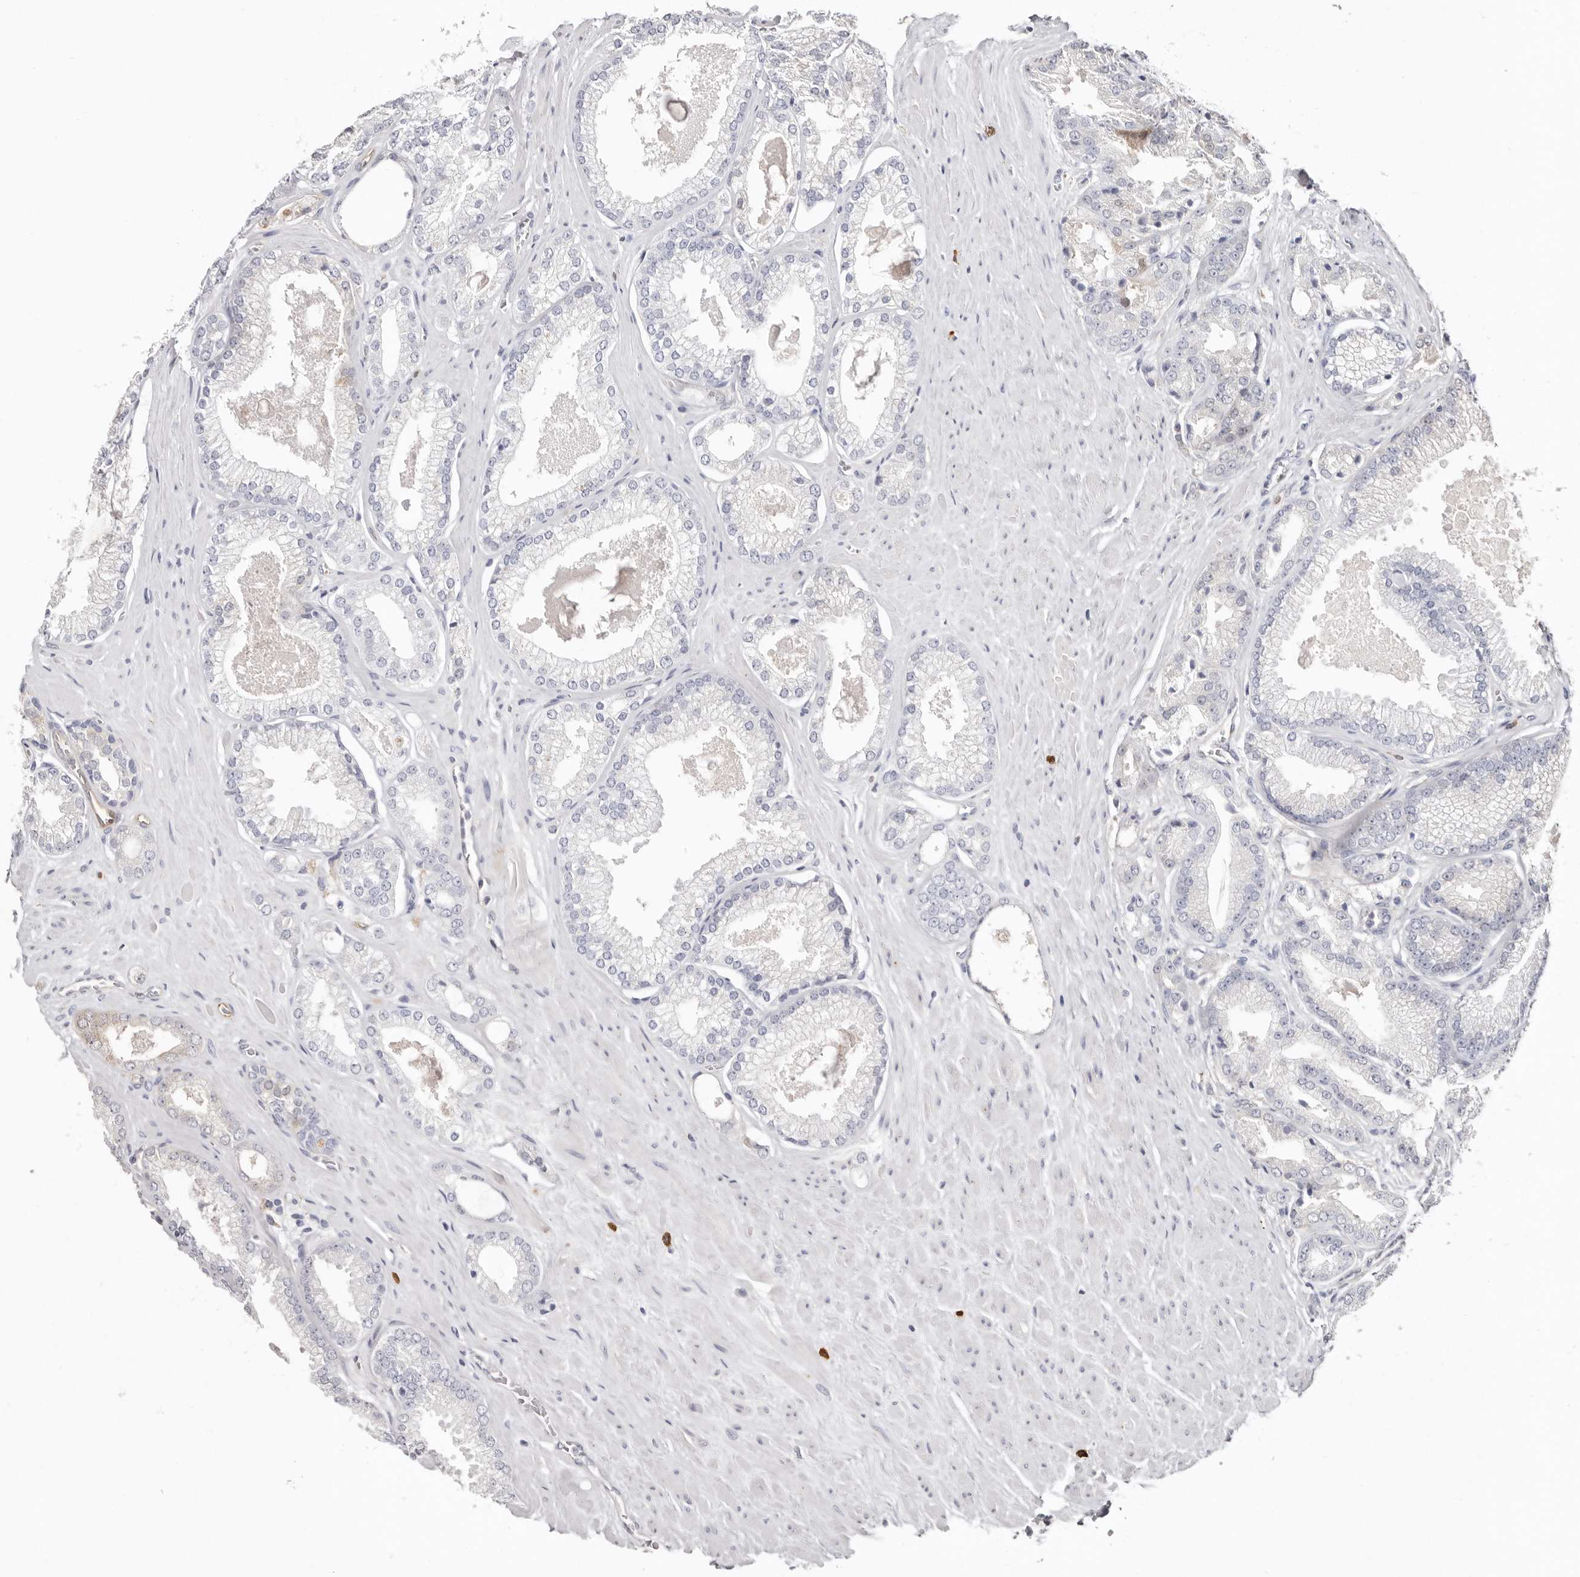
{"staining": {"intensity": "weak", "quantity": "<25%", "location": "cytoplasmic/membranous"}, "tissue": "prostate cancer", "cell_type": "Tumor cells", "image_type": "cancer", "snomed": [{"axis": "morphology", "description": "Adenocarcinoma, Low grade"}, {"axis": "topography", "description": "Prostate"}], "caption": "Prostate cancer (low-grade adenocarcinoma) was stained to show a protein in brown. There is no significant staining in tumor cells. (DAB immunohistochemistry with hematoxylin counter stain).", "gene": "PKDCC", "patient": {"sex": "male", "age": 62}}